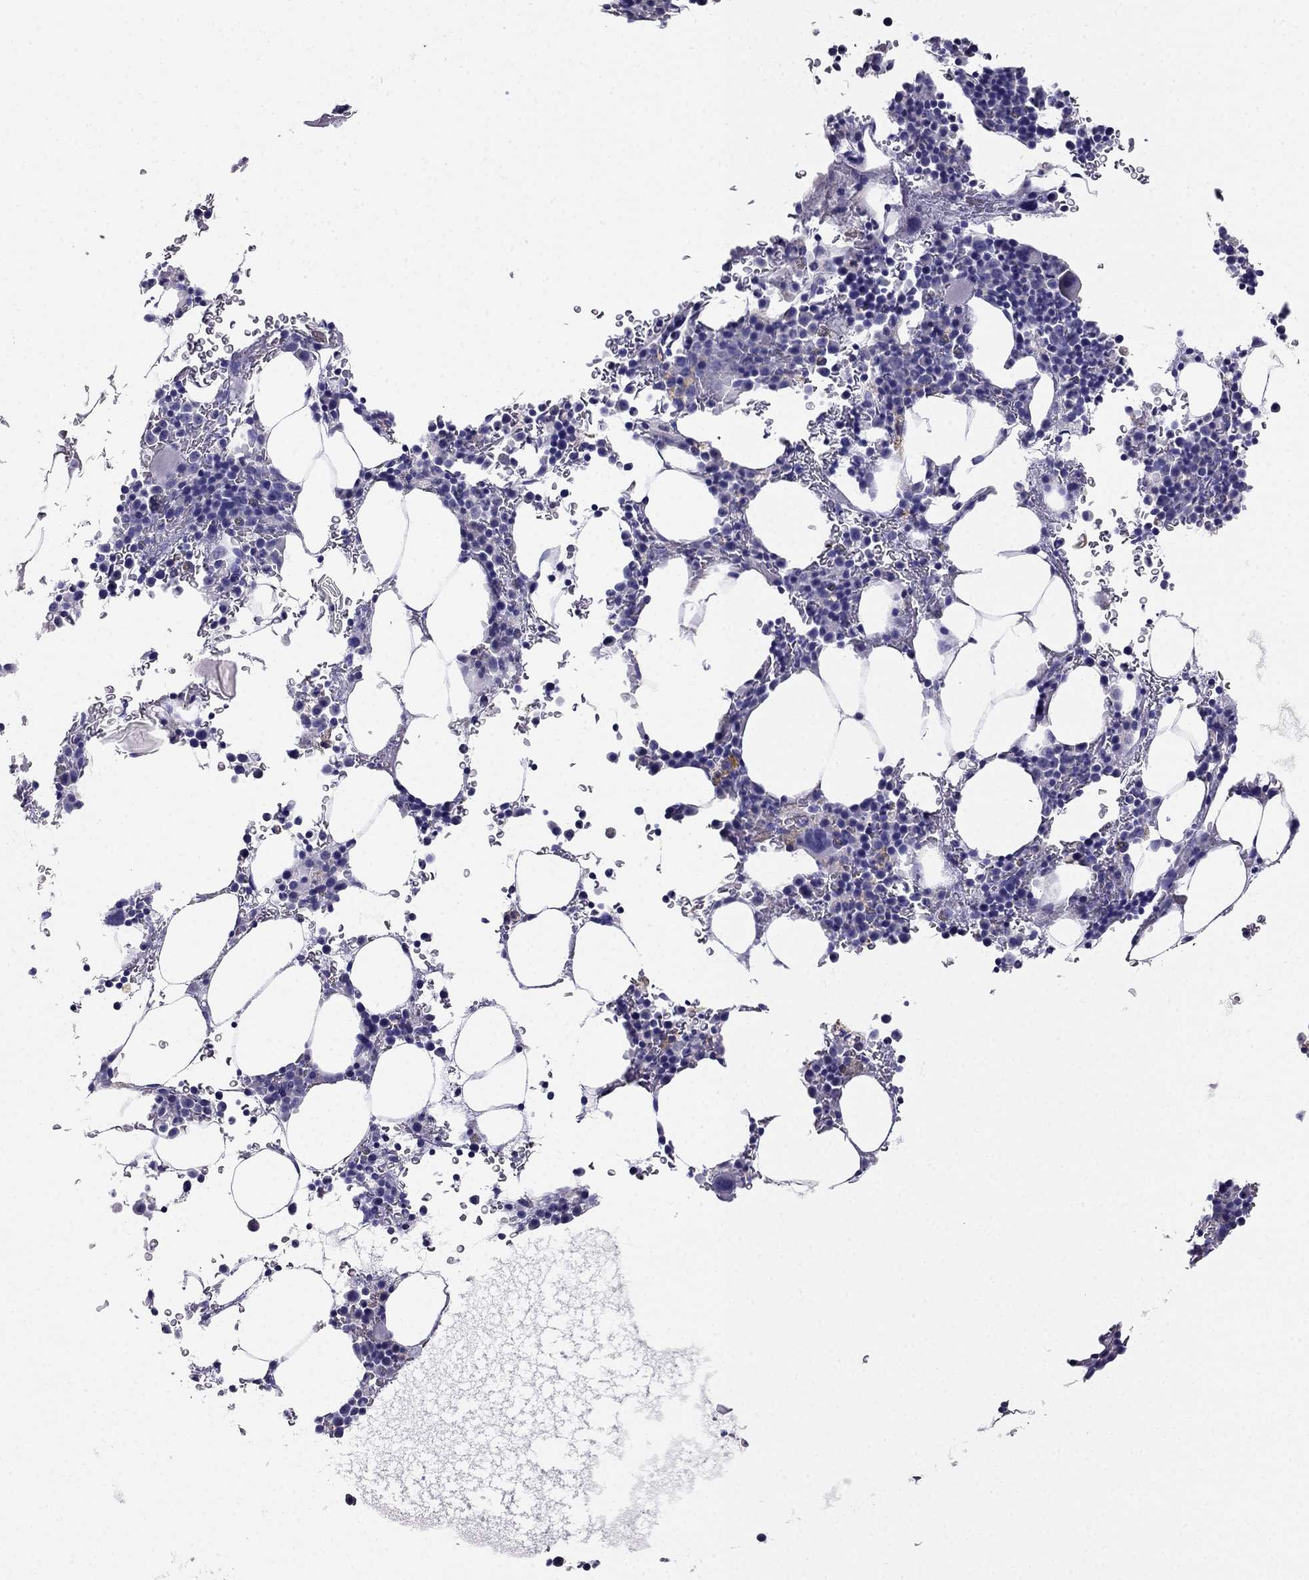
{"staining": {"intensity": "negative", "quantity": "none", "location": "none"}, "tissue": "bone marrow", "cell_type": "Hematopoietic cells", "image_type": "normal", "snomed": [{"axis": "morphology", "description": "Normal tissue, NOS"}, {"axis": "topography", "description": "Bone marrow"}], "caption": "Immunohistochemistry of benign human bone marrow exhibits no positivity in hematopoietic cells. The staining is performed using DAB (3,3'-diaminobenzidine) brown chromogen with nuclei counter-stained in using hematoxylin.", "gene": "PTH", "patient": {"sex": "male", "age": 77}}